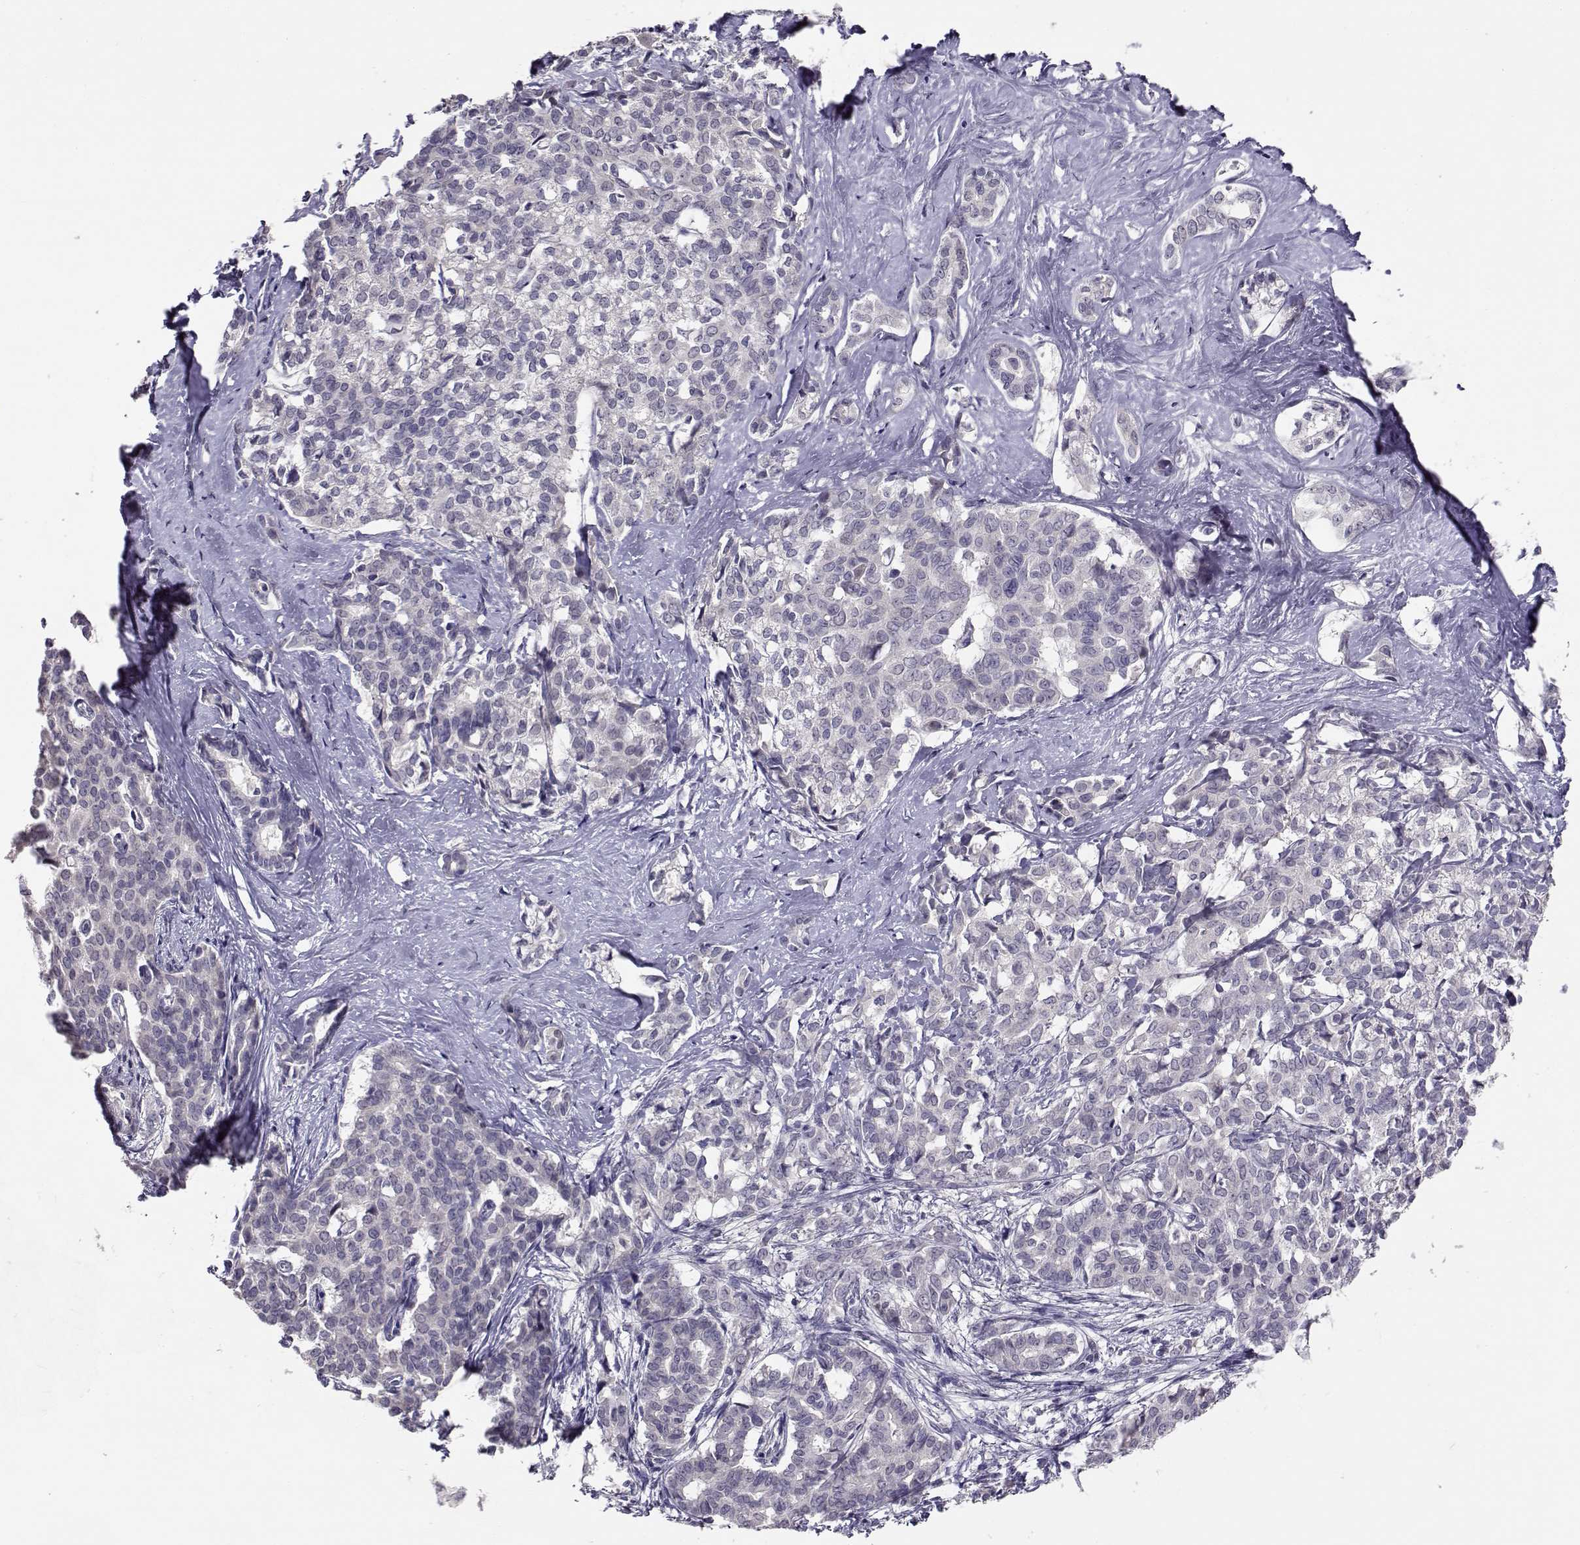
{"staining": {"intensity": "negative", "quantity": "none", "location": "none"}, "tissue": "liver cancer", "cell_type": "Tumor cells", "image_type": "cancer", "snomed": [{"axis": "morphology", "description": "Cholangiocarcinoma"}, {"axis": "topography", "description": "Liver"}], "caption": "There is no significant positivity in tumor cells of liver cancer (cholangiocarcinoma). (DAB (3,3'-diaminobenzidine) immunohistochemistry with hematoxylin counter stain).", "gene": "RHOXF2", "patient": {"sex": "female", "age": 47}}